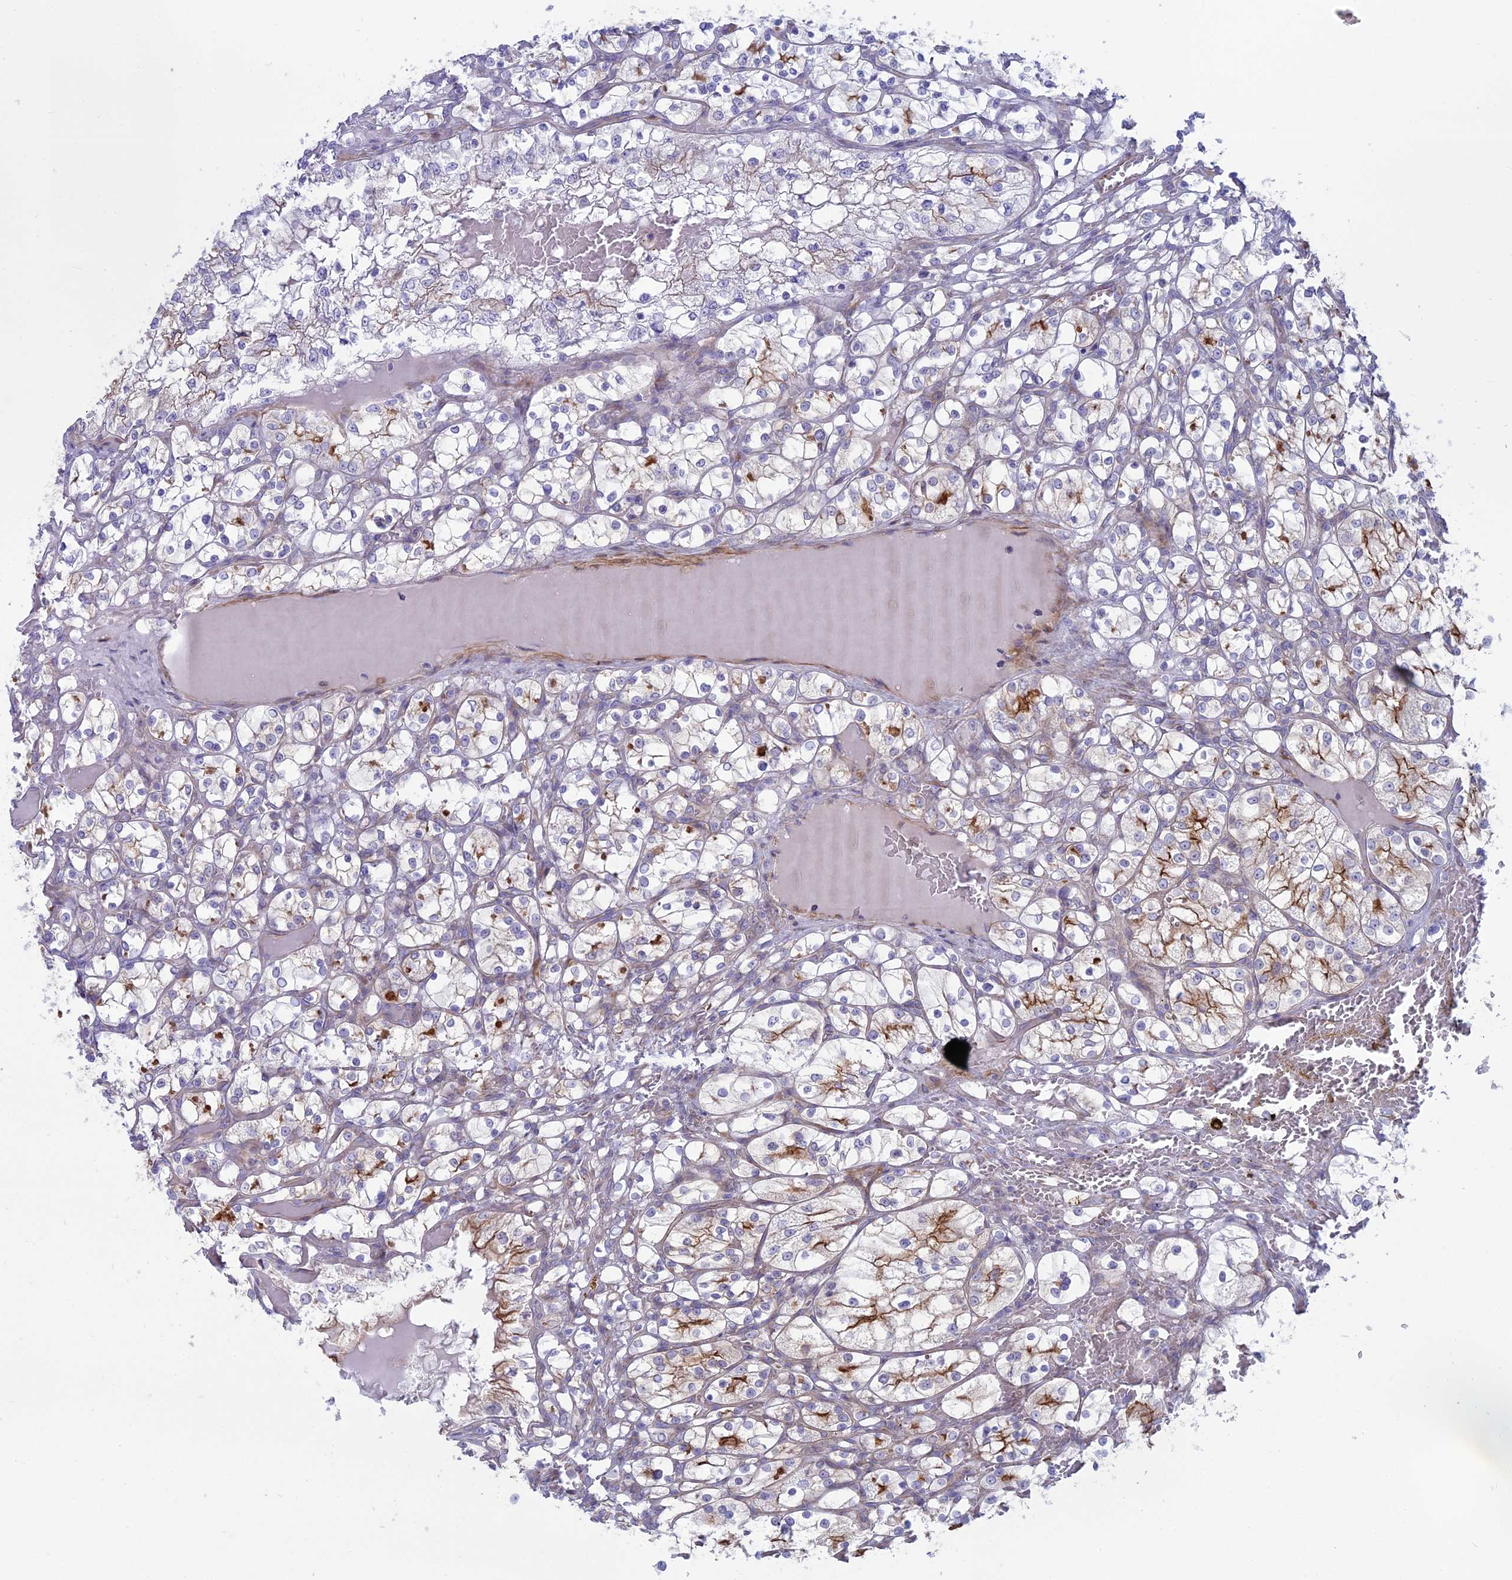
{"staining": {"intensity": "moderate", "quantity": "<25%", "location": "cytoplasmic/membranous"}, "tissue": "renal cancer", "cell_type": "Tumor cells", "image_type": "cancer", "snomed": [{"axis": "morphology", "description": "Adenocarcinoma, NOS"}, {"axis": "topography", "description": "Kidney"}], "caption": "Protein analysis of adenocarcinoma (renal) tissue shows moderate cytoplasmic/membranous positivity in approximately <25% of tumor cells.", "gene": "MYO5B", "patient": {"sex": "female", "age": 69}}